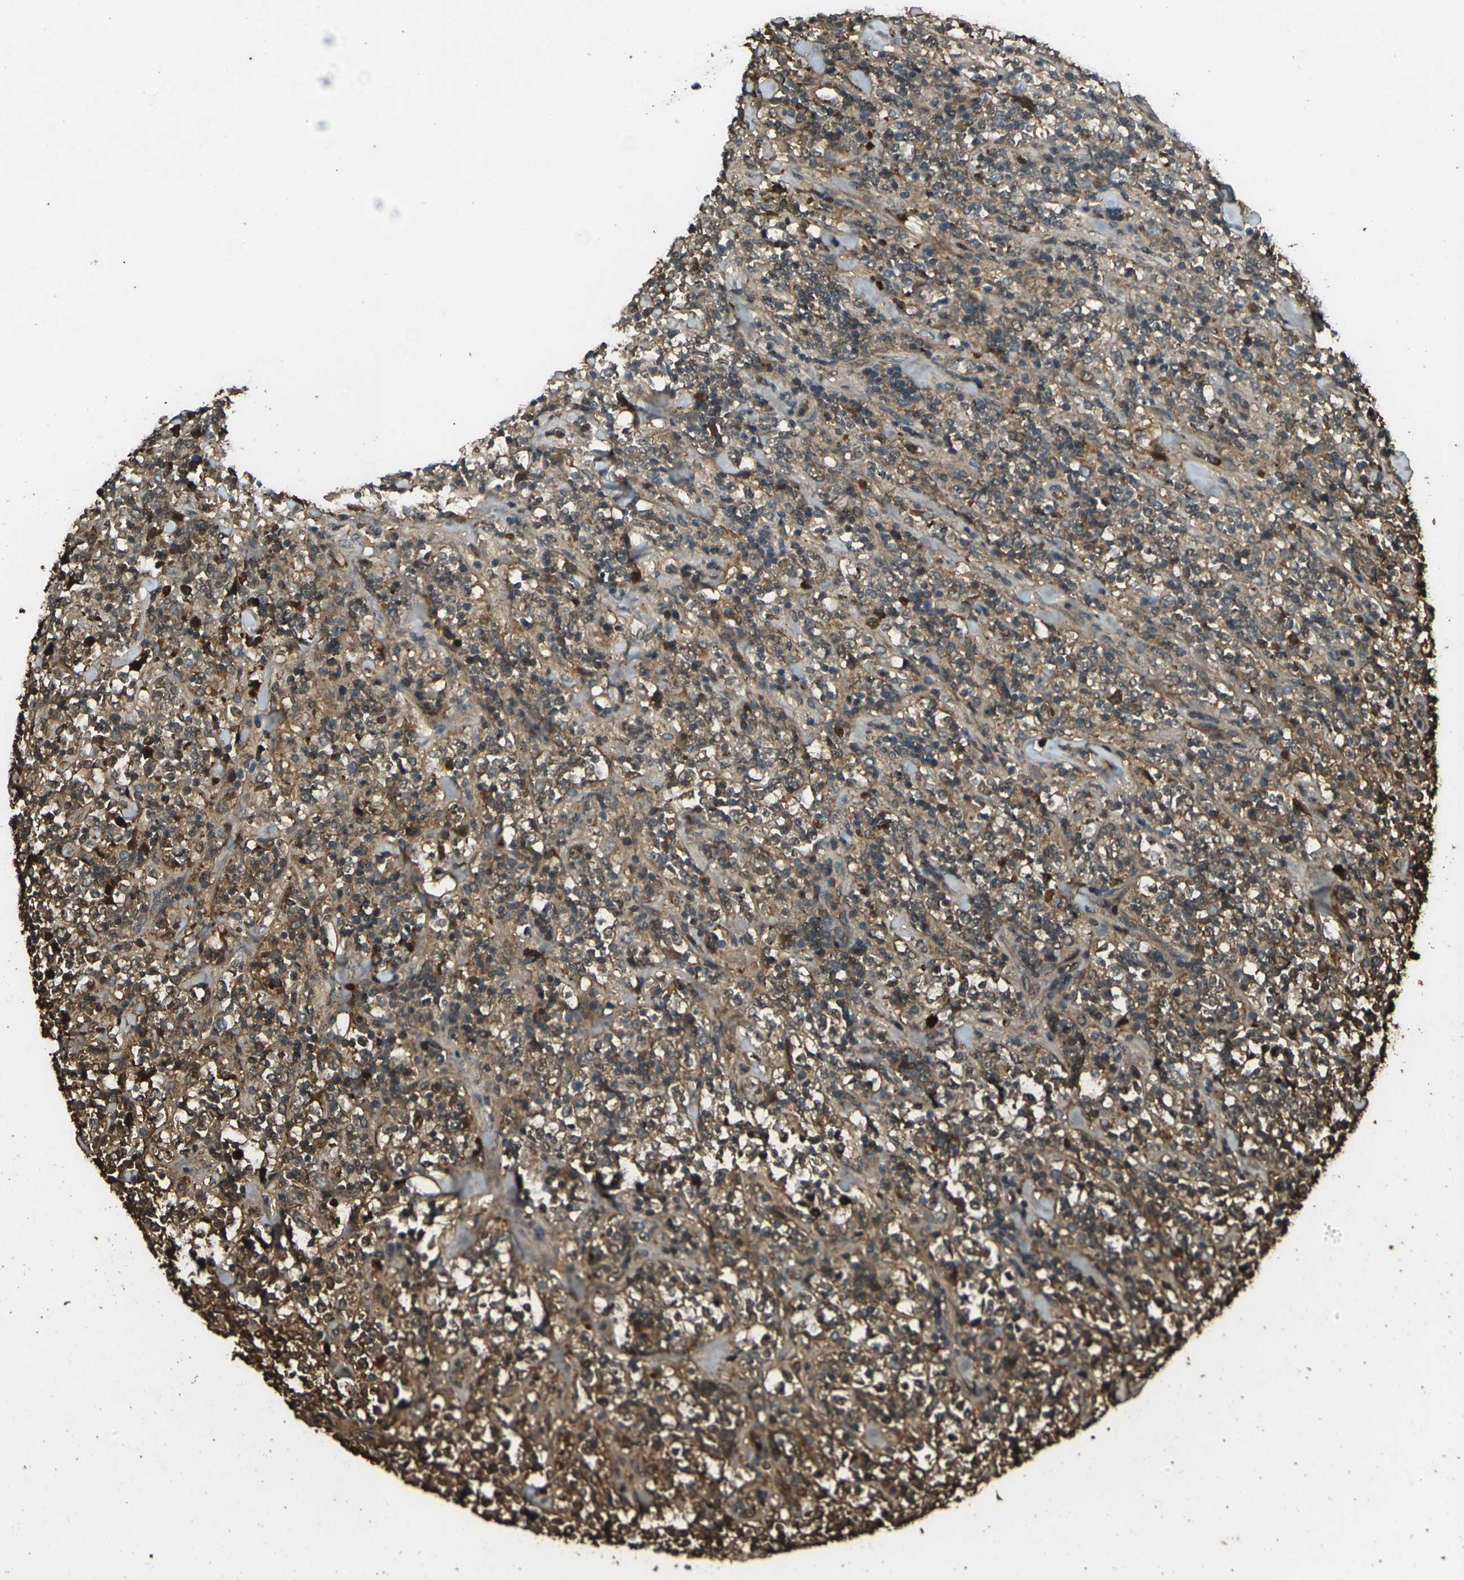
{"staining": {"intensity": "moderate", "quantity": ">75%", "location": "cytoplasmic/membranous,nuclear"}, "tissue": "lymphoma", "cell_type": "Tumor cells", "image_type": "cancer", "snomed": [{"axis": "morphology", "description": "Malignant lymphoma, non-Hodgkin's type, High grade"}, {"axis": "topography", "description": "Soft tissue"}], "caption": "A brown stain shows moderate cytoplasmic/membranous and nuclear expression of a protein in lymphoma tumor cells. The staining was performed using DAB (3,3'-diaminobenzidine), with brown indicating positive protein expression. Nuclei are stained blue with hematoxylin.", "gene": "CYP1B1", "patient": {"sex": "male", "age": 18}}